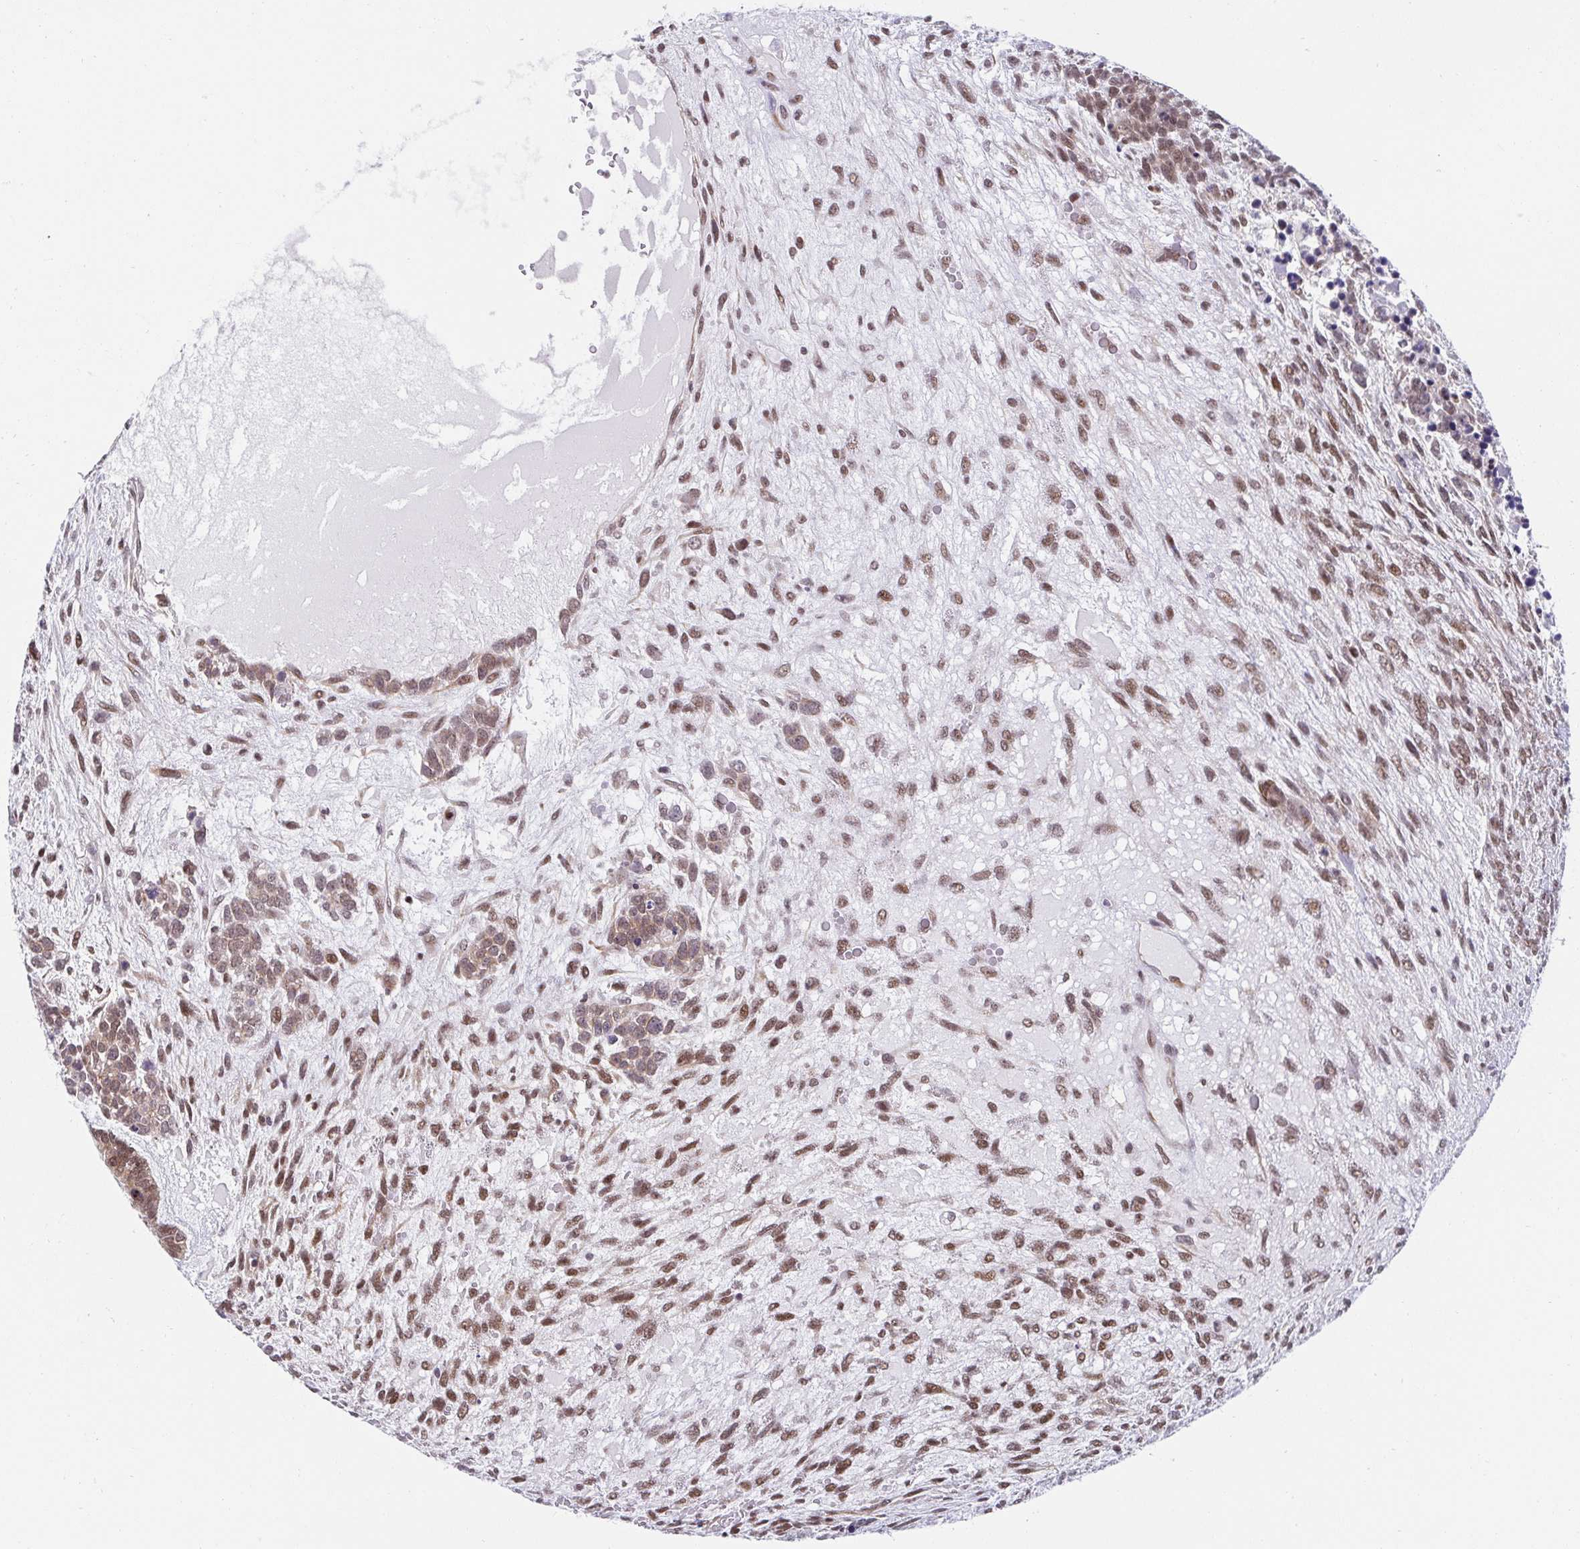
{"staining": {"intensity": "moderate", "quantity": ">75%", "location": "nuclear"}, "tissue": "testis cancer", "cell_type": "Tumor cells", "image_type": "cancer", "snomed": [{"axis": "morphology", "description": "Carcinoma, Embryonal, NOS"}, {"axis": "topography", "description": "Testis"}], "caption": "IHC of human testis cancer (embryonal carcinoma) exhibits medium levels of moderate nuclear staining in about >75% of tumor cells. (brown staining indicates protein expression, while blue staining denotes nuclei).", "gene": "SLC7A10", "patient": {"sex": "male", "age": 23}}